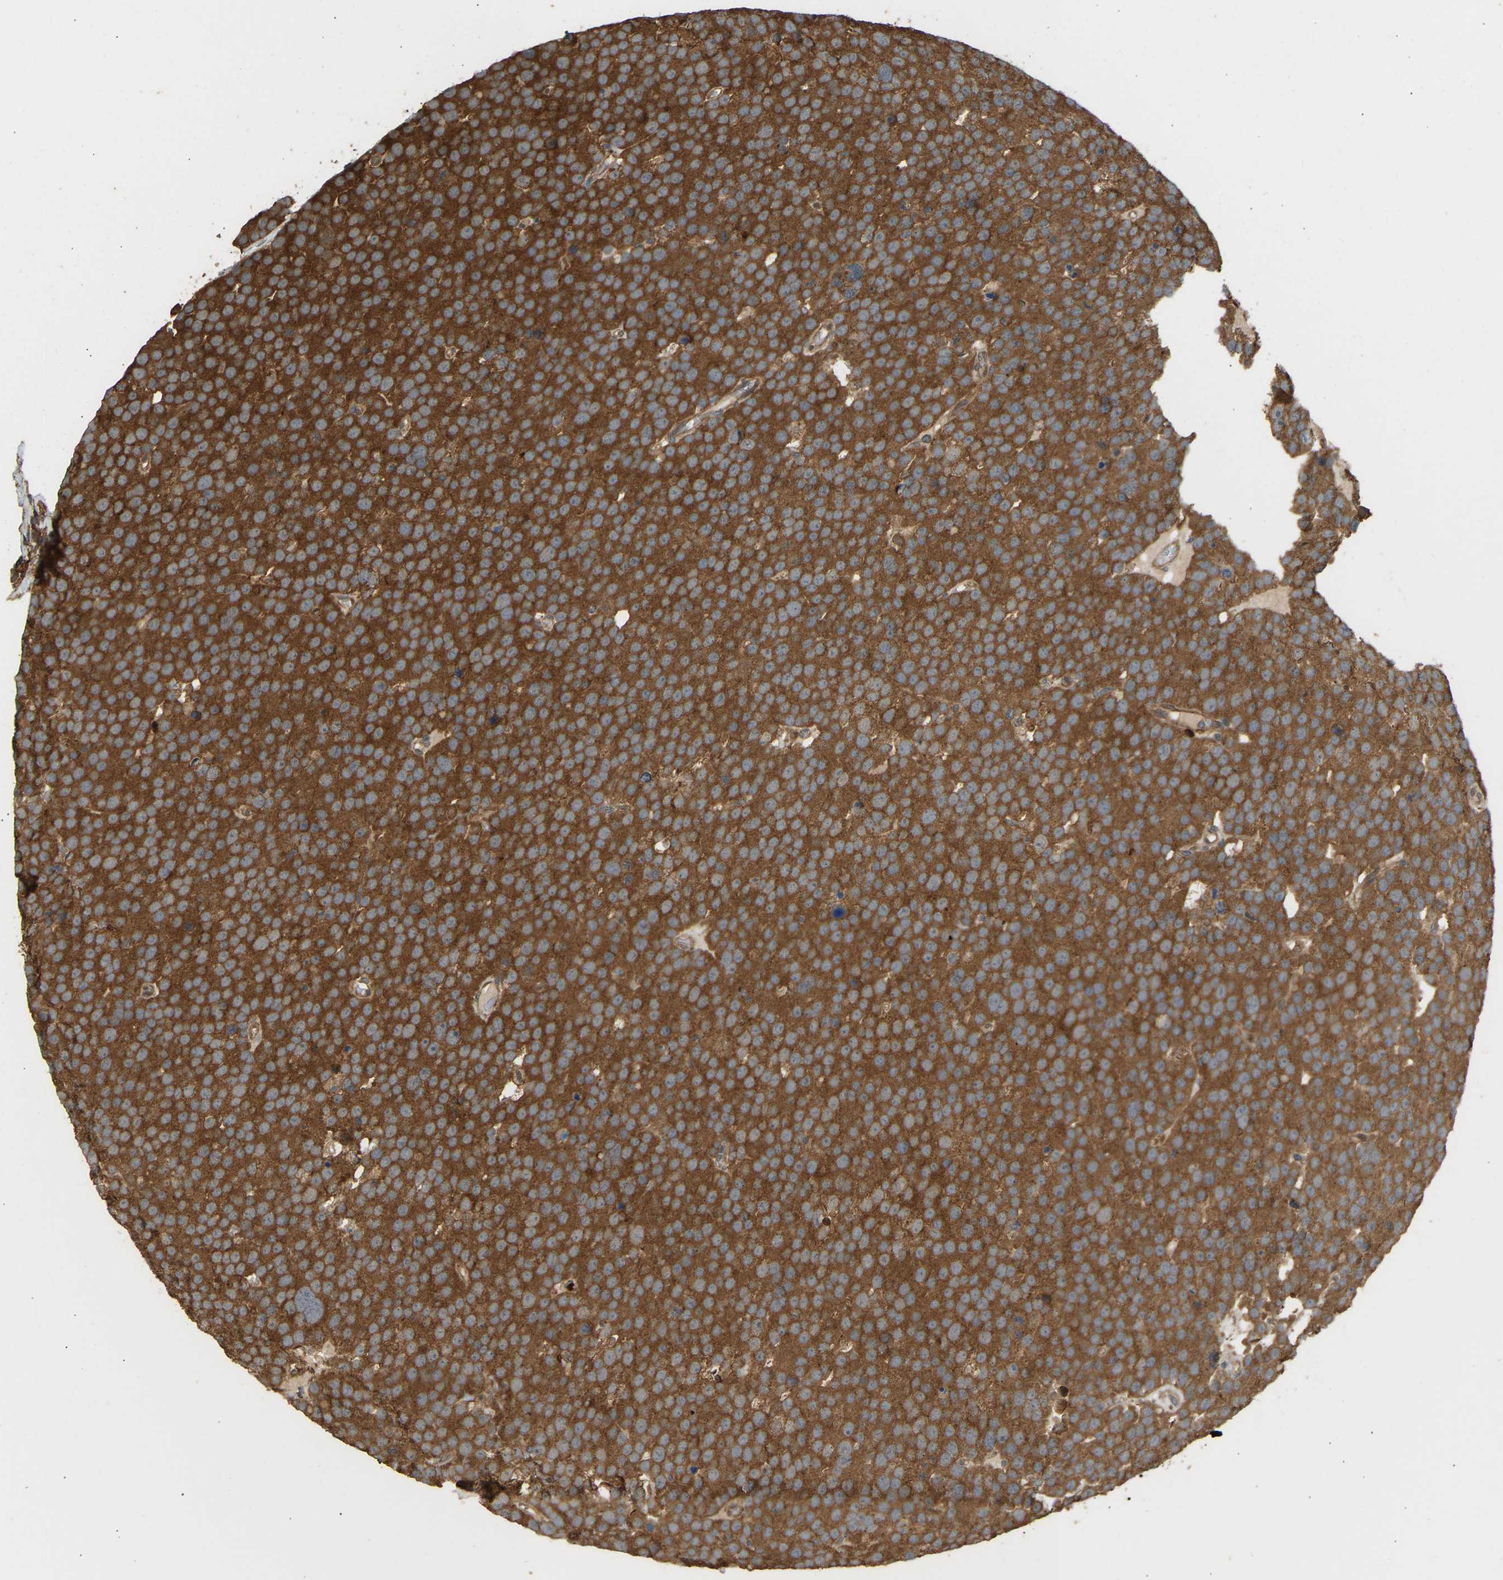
{"staining": {"intensity": "strong", "quantity": ">75%", "location": "cytoplasmic/membranous"}, "tissue": "testis cancer", "cell_type": "Tumor cells", "image_type": "cancer", "snomed": [{"axis": "morphology", "description": "Seminoma, NOS"}, {"axis": "topography", "description": "Testis"}], "caption": "Testis cancer (seminoma) tissue demonstrates strong cytoplasmic/membranous expression in about >75% of tumor cells", "gene": "GOPC", "patient": {"sex": "male", "age": 71}}